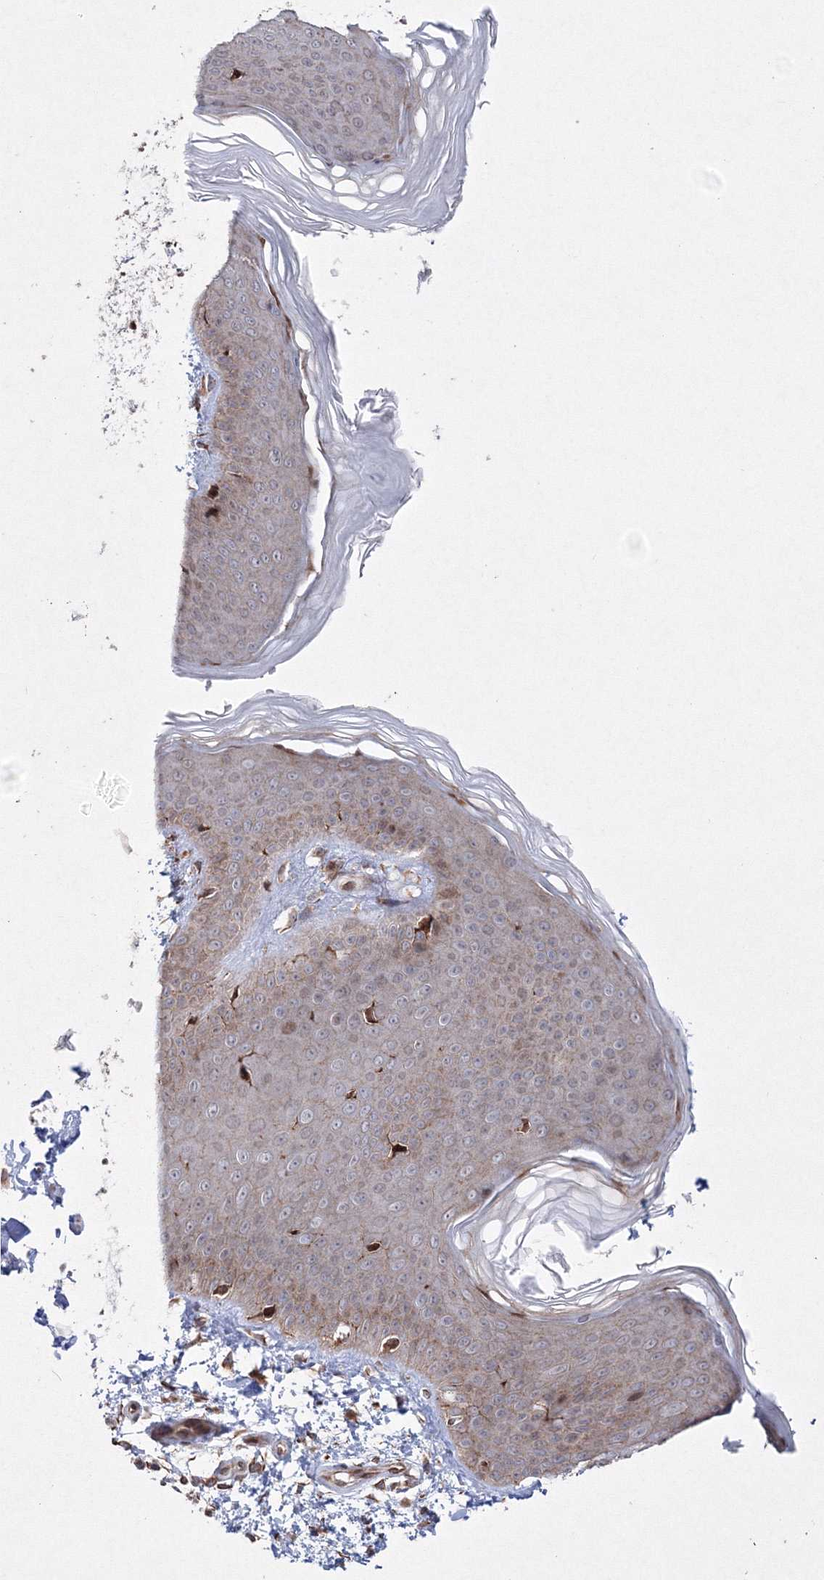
{"staining": {"intensity": "moderate", "quantity": ">75%", "location": "cytoplasmic/membranous"}, "tissue": "skin", "cell_type": "Fibroblasts", "image_type": "normal", "snomed": [{"axis": "morphology", "description": "Normal tissue, NOS"}, {"axis": "topography", "description": "Skin"}], "caption": "Immunohistochemistry (IHC) (DAB (3,3'-diaminobenzidine)) staining of normal skin shows moderate cytoplasmic/membranous protein expression in approximately >75% of fibroblasts.", "gene": "EFCAB12", "patient": {"sex": "male", "age": 37}}